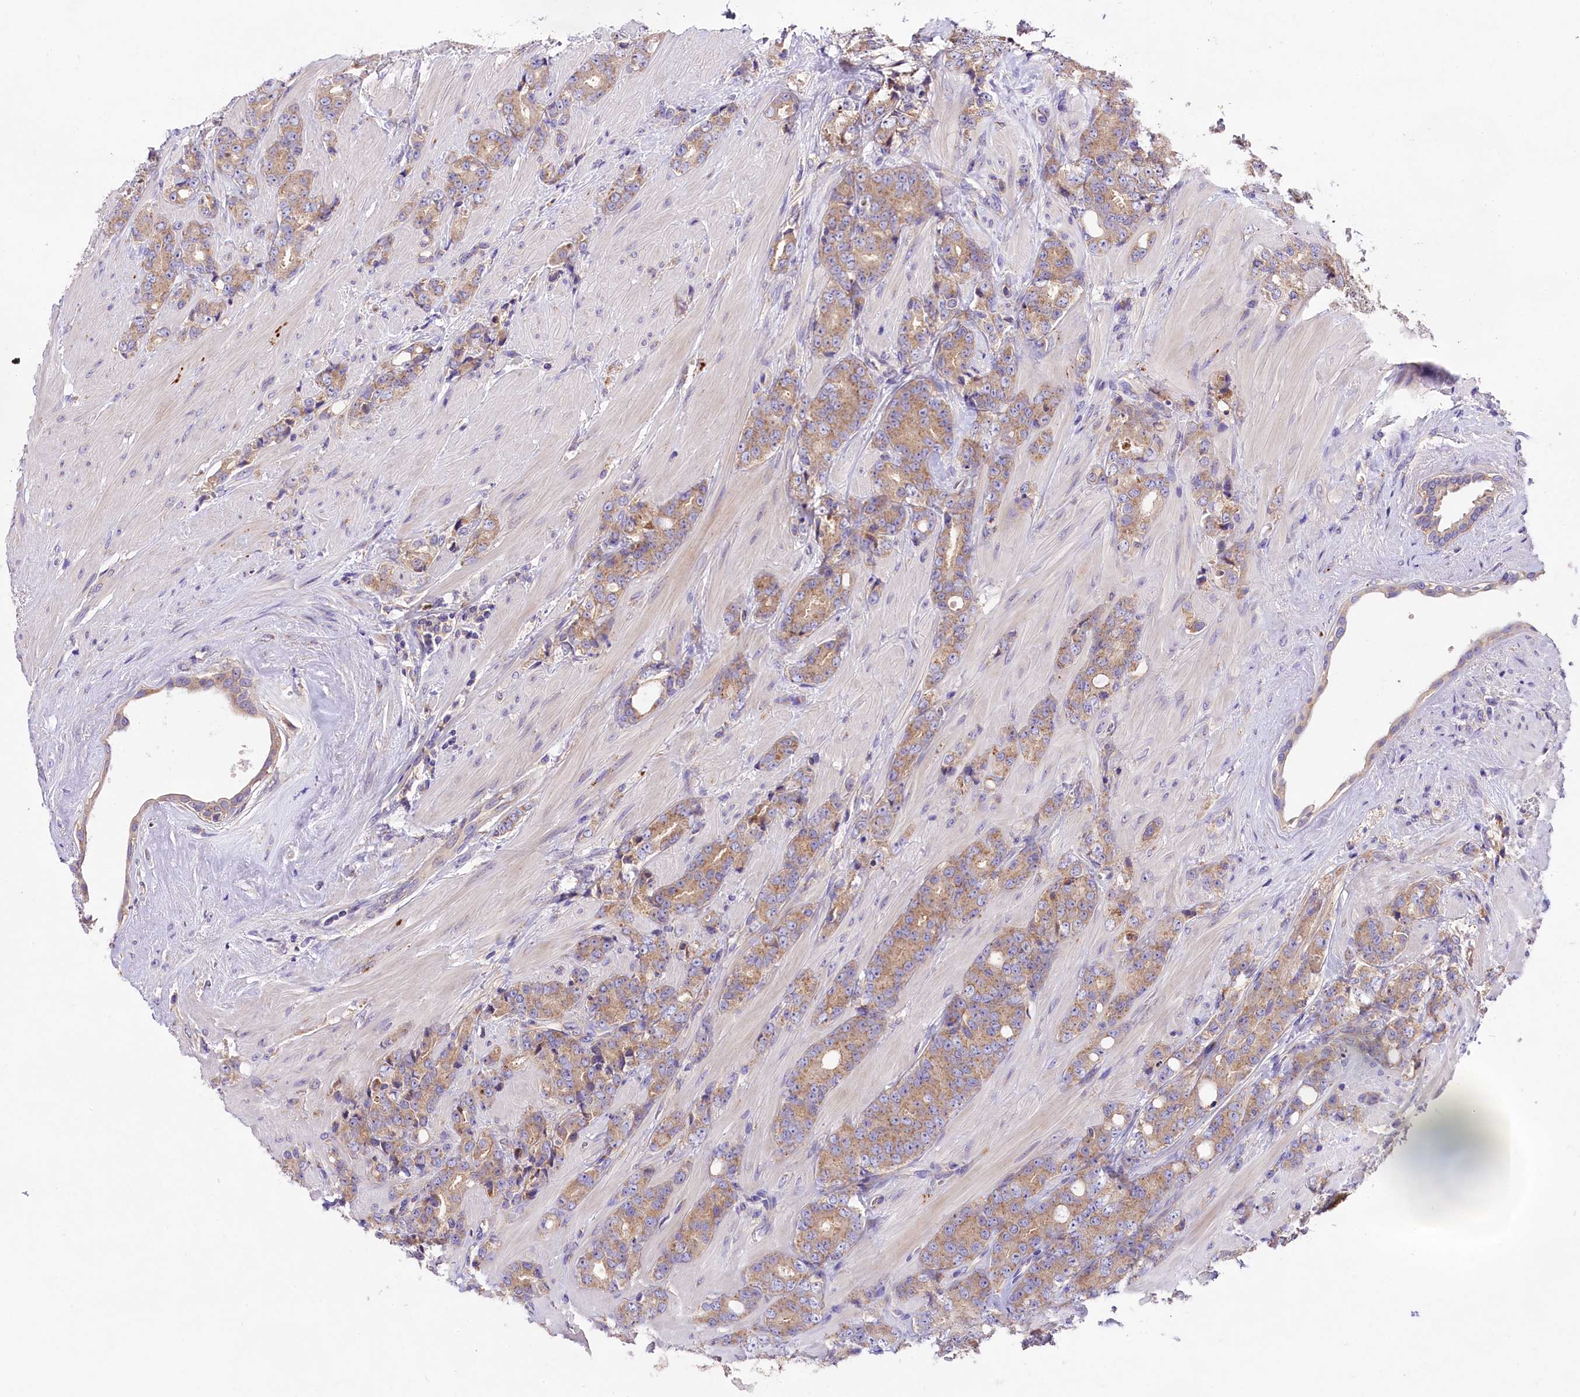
{"staining": {"intensity": "weak", "quantity": "25%-75%", "location": "cytoplasmic/membranous"}, "tissue": "prostate cancer", "cell_type": "Tumor cells", "image_type": "cancer", "snomed": [{"axis": "morphology", "description": "Adenocarcinoma, High grade"}, {"axis": "topography", "description": "Prostate"}], "caption": "A histopathology image of prostate cancer stained for a protein reveals weak cytoplasmic/membranous brown staining in tumor cells. (brown staining indicates protein expression, while blue staining denotes nuclei).", "gene": "PEMT", "patient": {"sex": "male", "age": 62}}